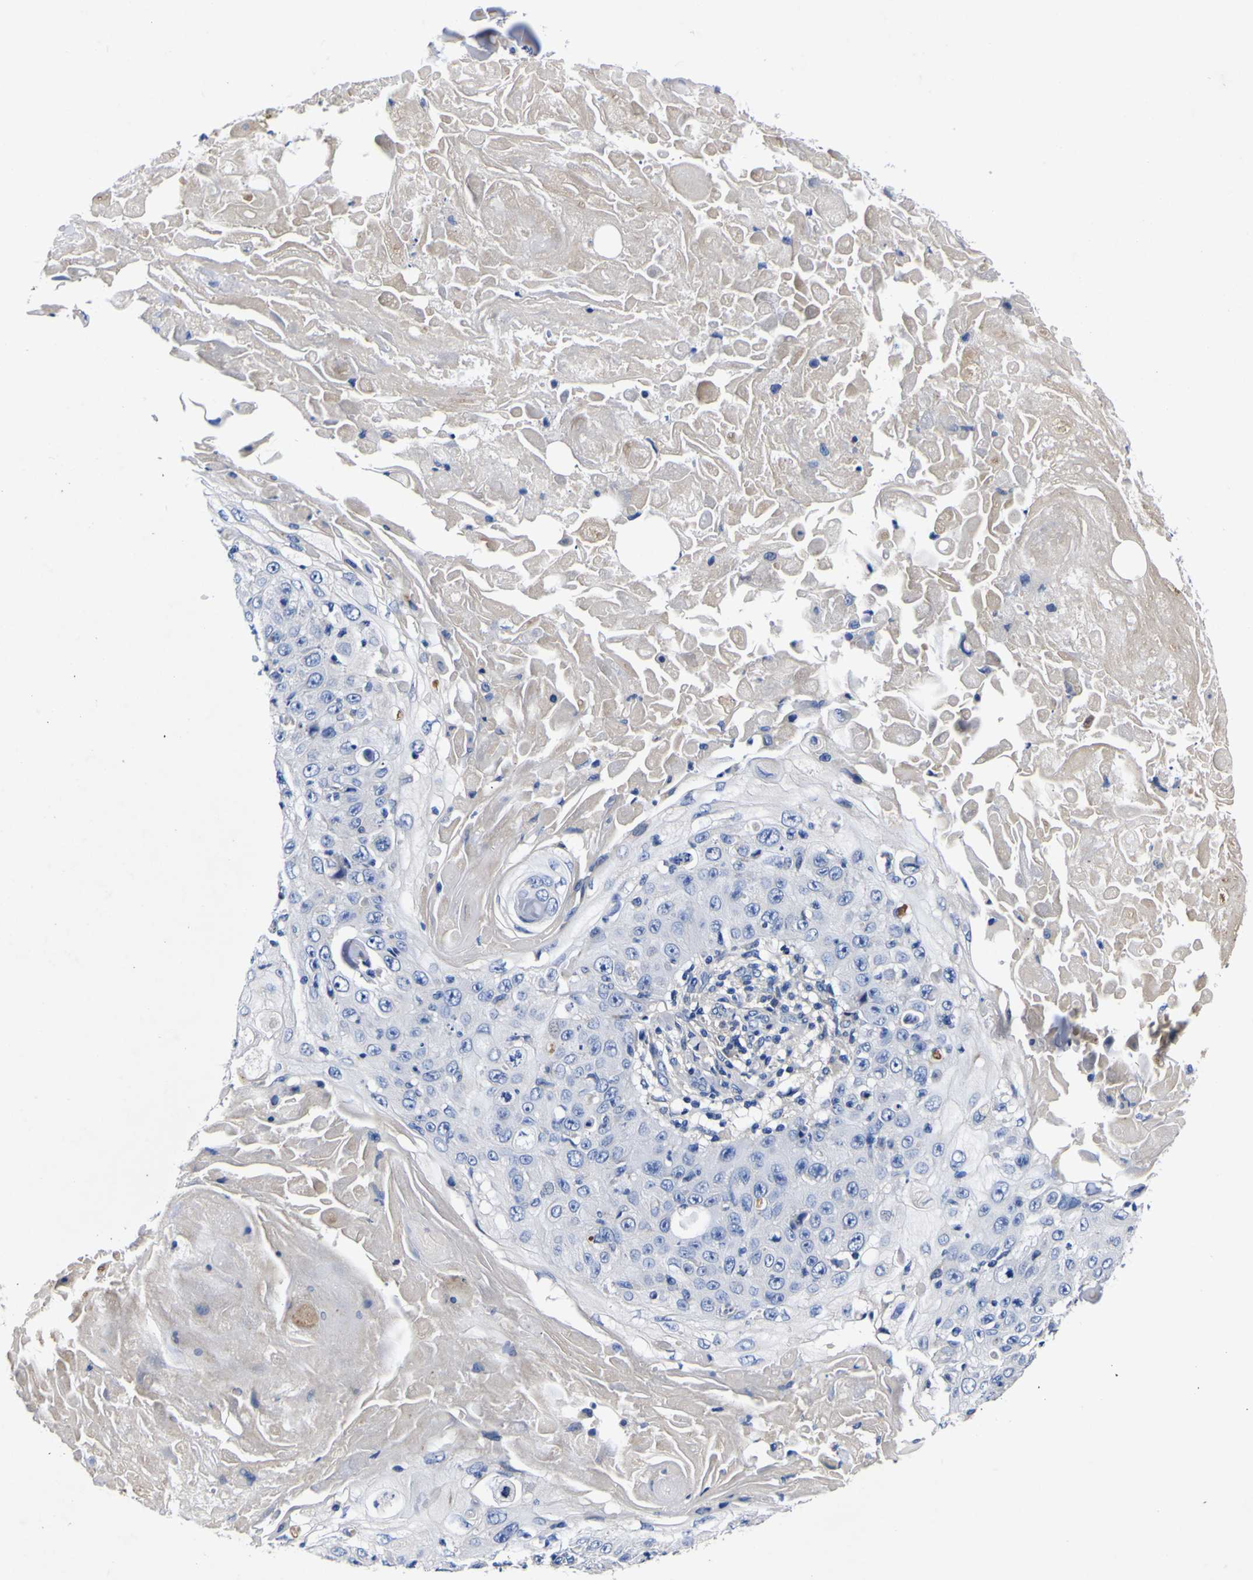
{"staining": {"intensity": "negative", "quantity": "none", "location": "none"}, "tissue": "skin cancer", "cell_type": "Tumor cells", "image_type": "cancer", "snomed": [{"axis": "morphology", "description": "Squamous cell carcinoma, NOS"}, {"axis": "topography", "description": "Skin"}], "caption": "An image of skin cancer (squamous cell carcinoma) stained for a protein exhibits no brown staining in tumor cells.", "gene": "VASN", "patient": {"sex": "male", "age": 86}}